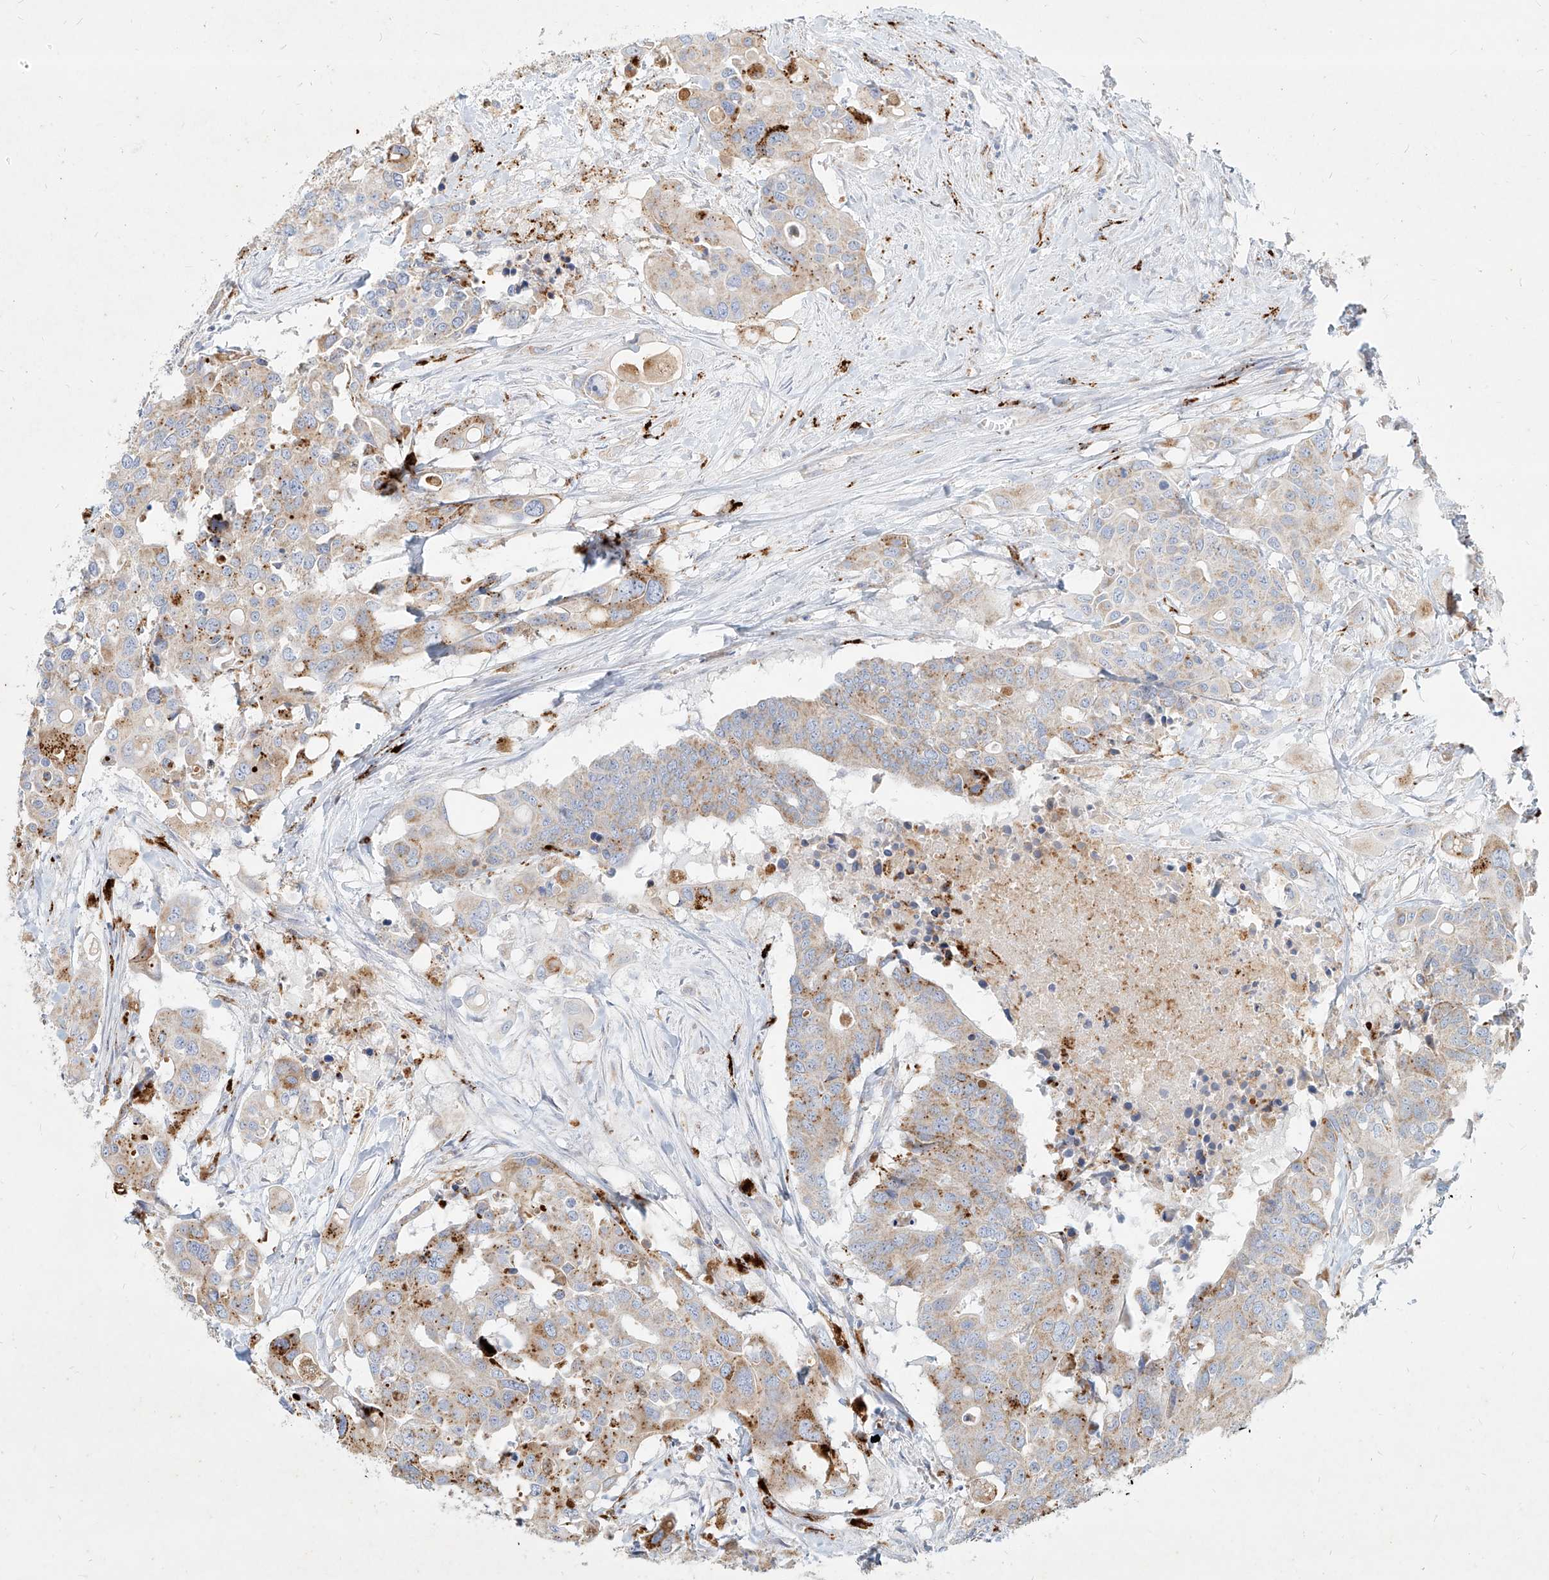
{"staining": {"intensity": "moderate", "quantity": "25%-75%", "location": "cytoplasmic/membranous"}, "tissue": "colorectal cancer", "cell_type": "Tumor cells", "image_type": "cancer", "snomed": [{"axis": "morphology", "description": "Adenocarcinoma, NOS"}, {"axis": "topography", "description": "Colon"}], "caption": "Immunohistochemical staining of adenocarcinoma (colorectal) exhibits moderate cytoplasmic/membranous protein positivity in about 25%-75% of tumor cells.", "gene": "MTX2", "patient": {"sex": "male", "age": 77}}